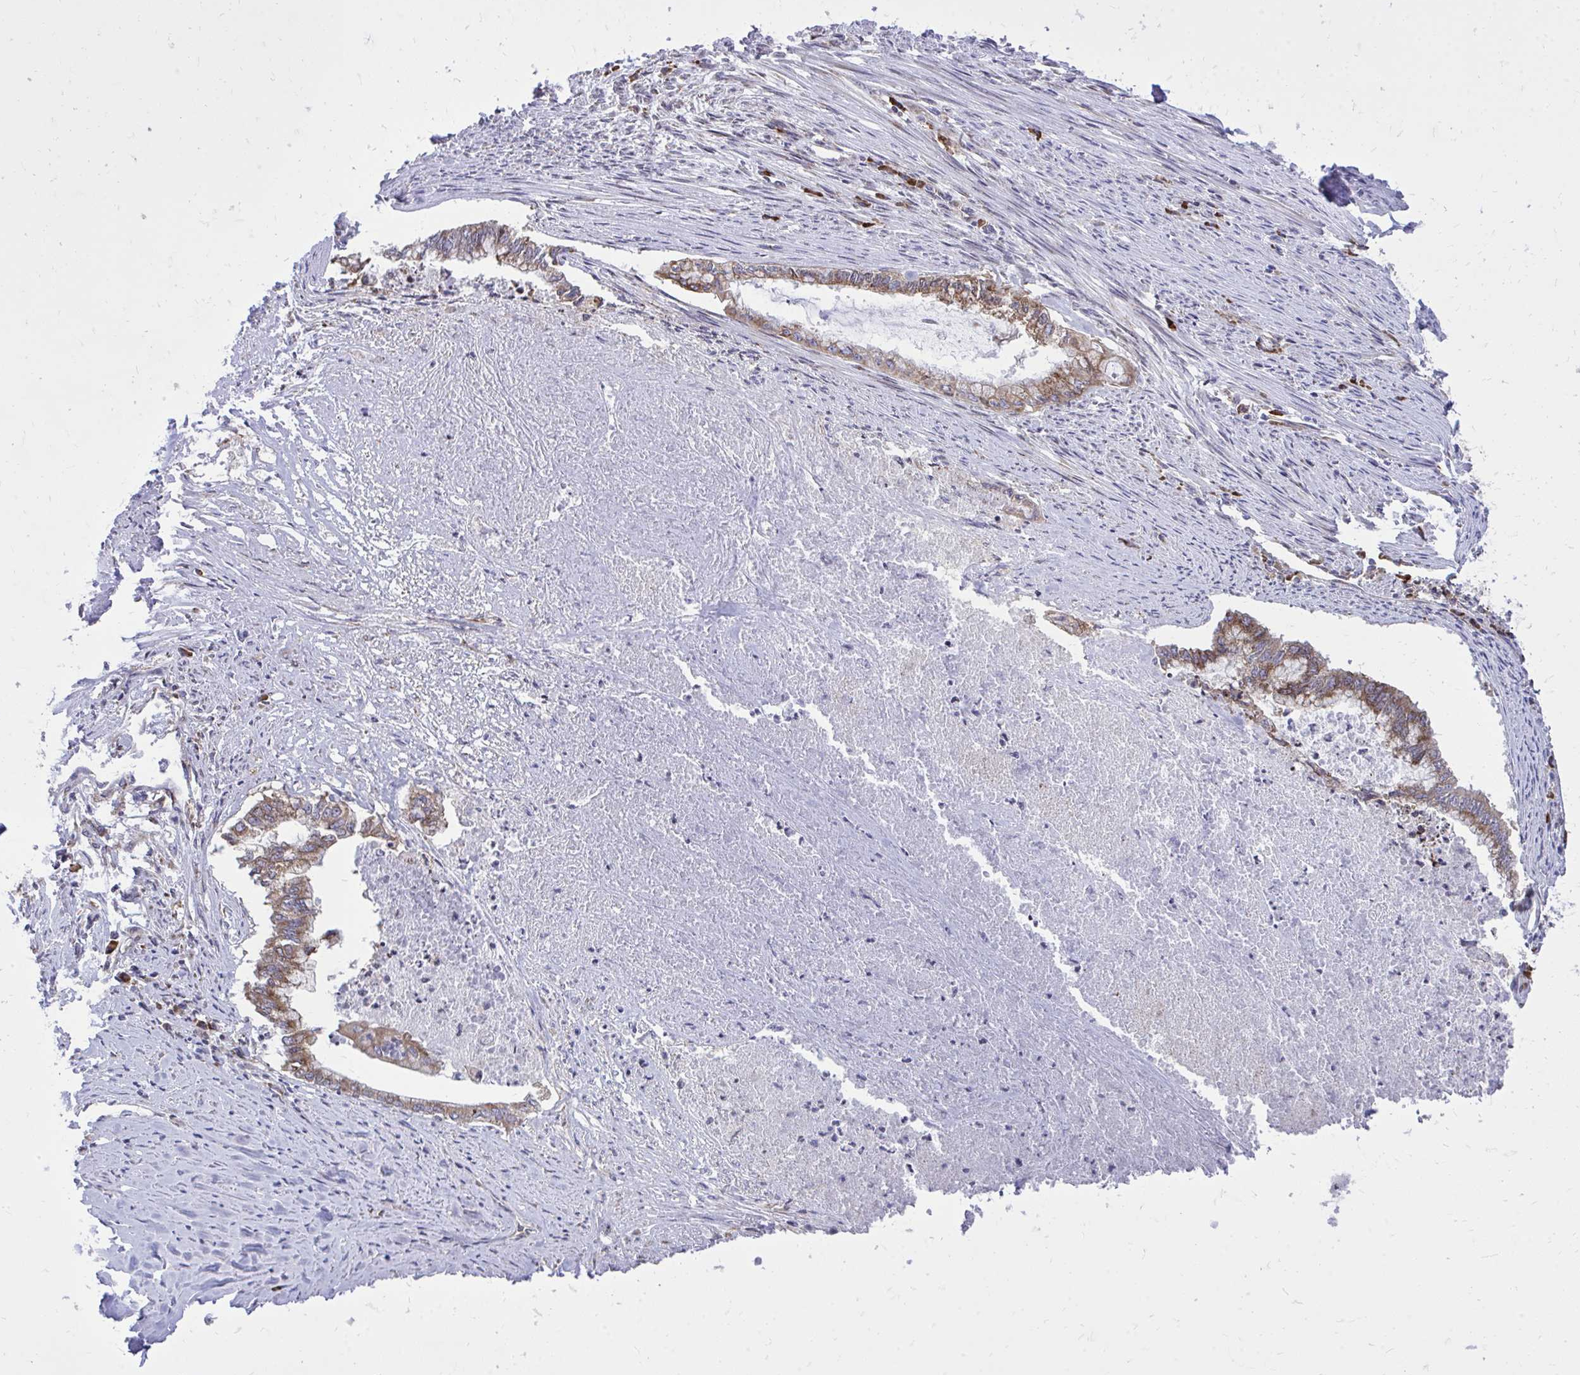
{"staining": {"intensity": "moderate", "quantity": ">75%", "location": "cytoplasmic/membranous"}, "tissue": "endometrial cancer", "cell_type": "Tumor cells", "image_type": "cancer", "snomed": [{"axis": "morphology", "description": "Adenocarcinoma, NOS"}, {"axis": "topography", "description": "Endometrium"}], "caption": "A high-resolution photomicrograph shows immunohistochemistry (IHC) staining of endometrial cancer, which exhibits moderate cytoplasmic/membranous positivity in approximately >75% of tumor cells.", "gene": "METTL9", "patient": {"sex": "female", "age": 79}}